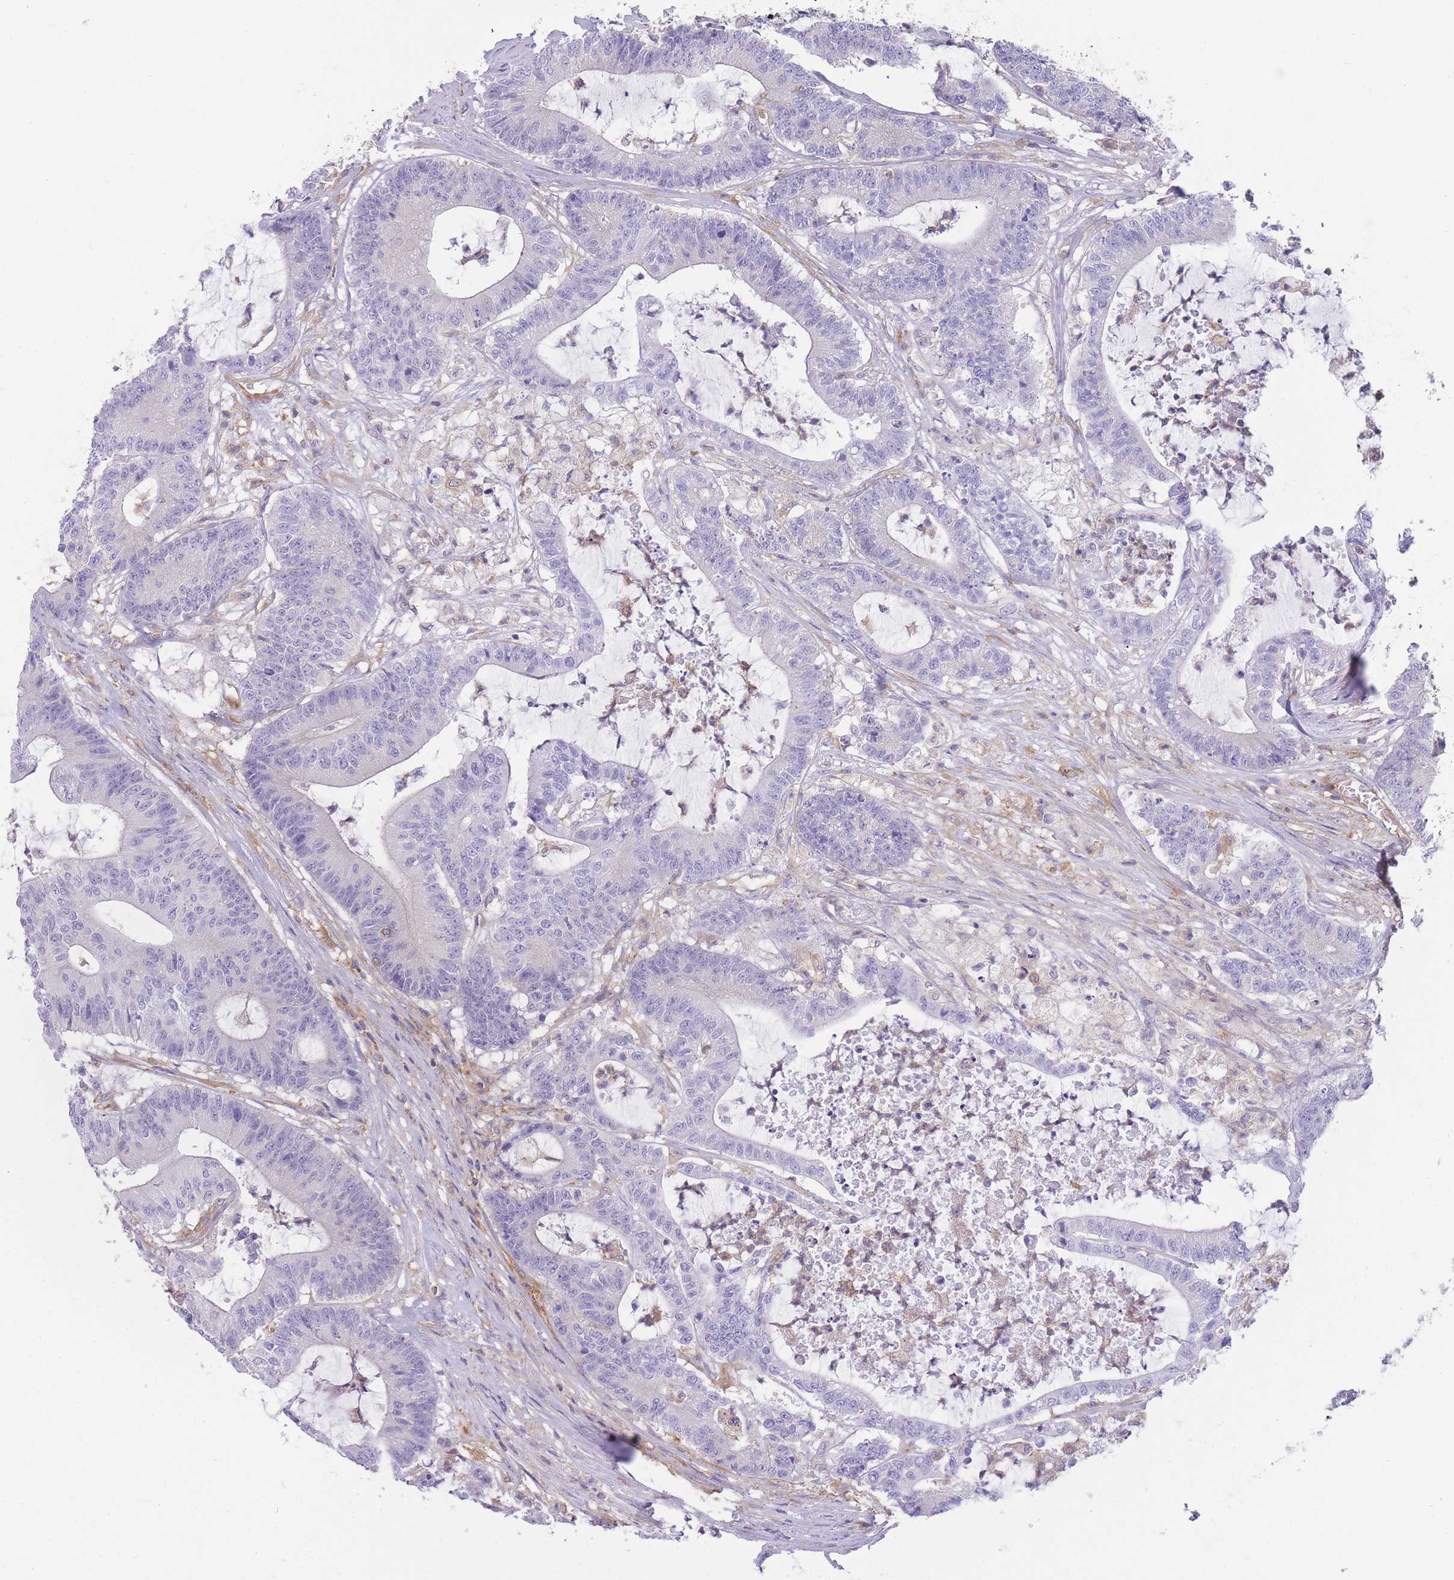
{"staining": {"intensity": "negative", "quantity": "none", "location": "none"}, "tissue": "colorectal cancer", "cell_type": "Tumor cells", "image_type": "cancer", "snomed": [{"axis": "morphology", "description": "Adenocarcinoma, NOS"}, {"axis": "topography", "description": "Colon"}], "caption": "IHC of human colorectal adenocarcinoma demonstrates no staining in tumor cells.", "gene": "PRKAR1A", "patient": {"sex": "female", "age": 84}}